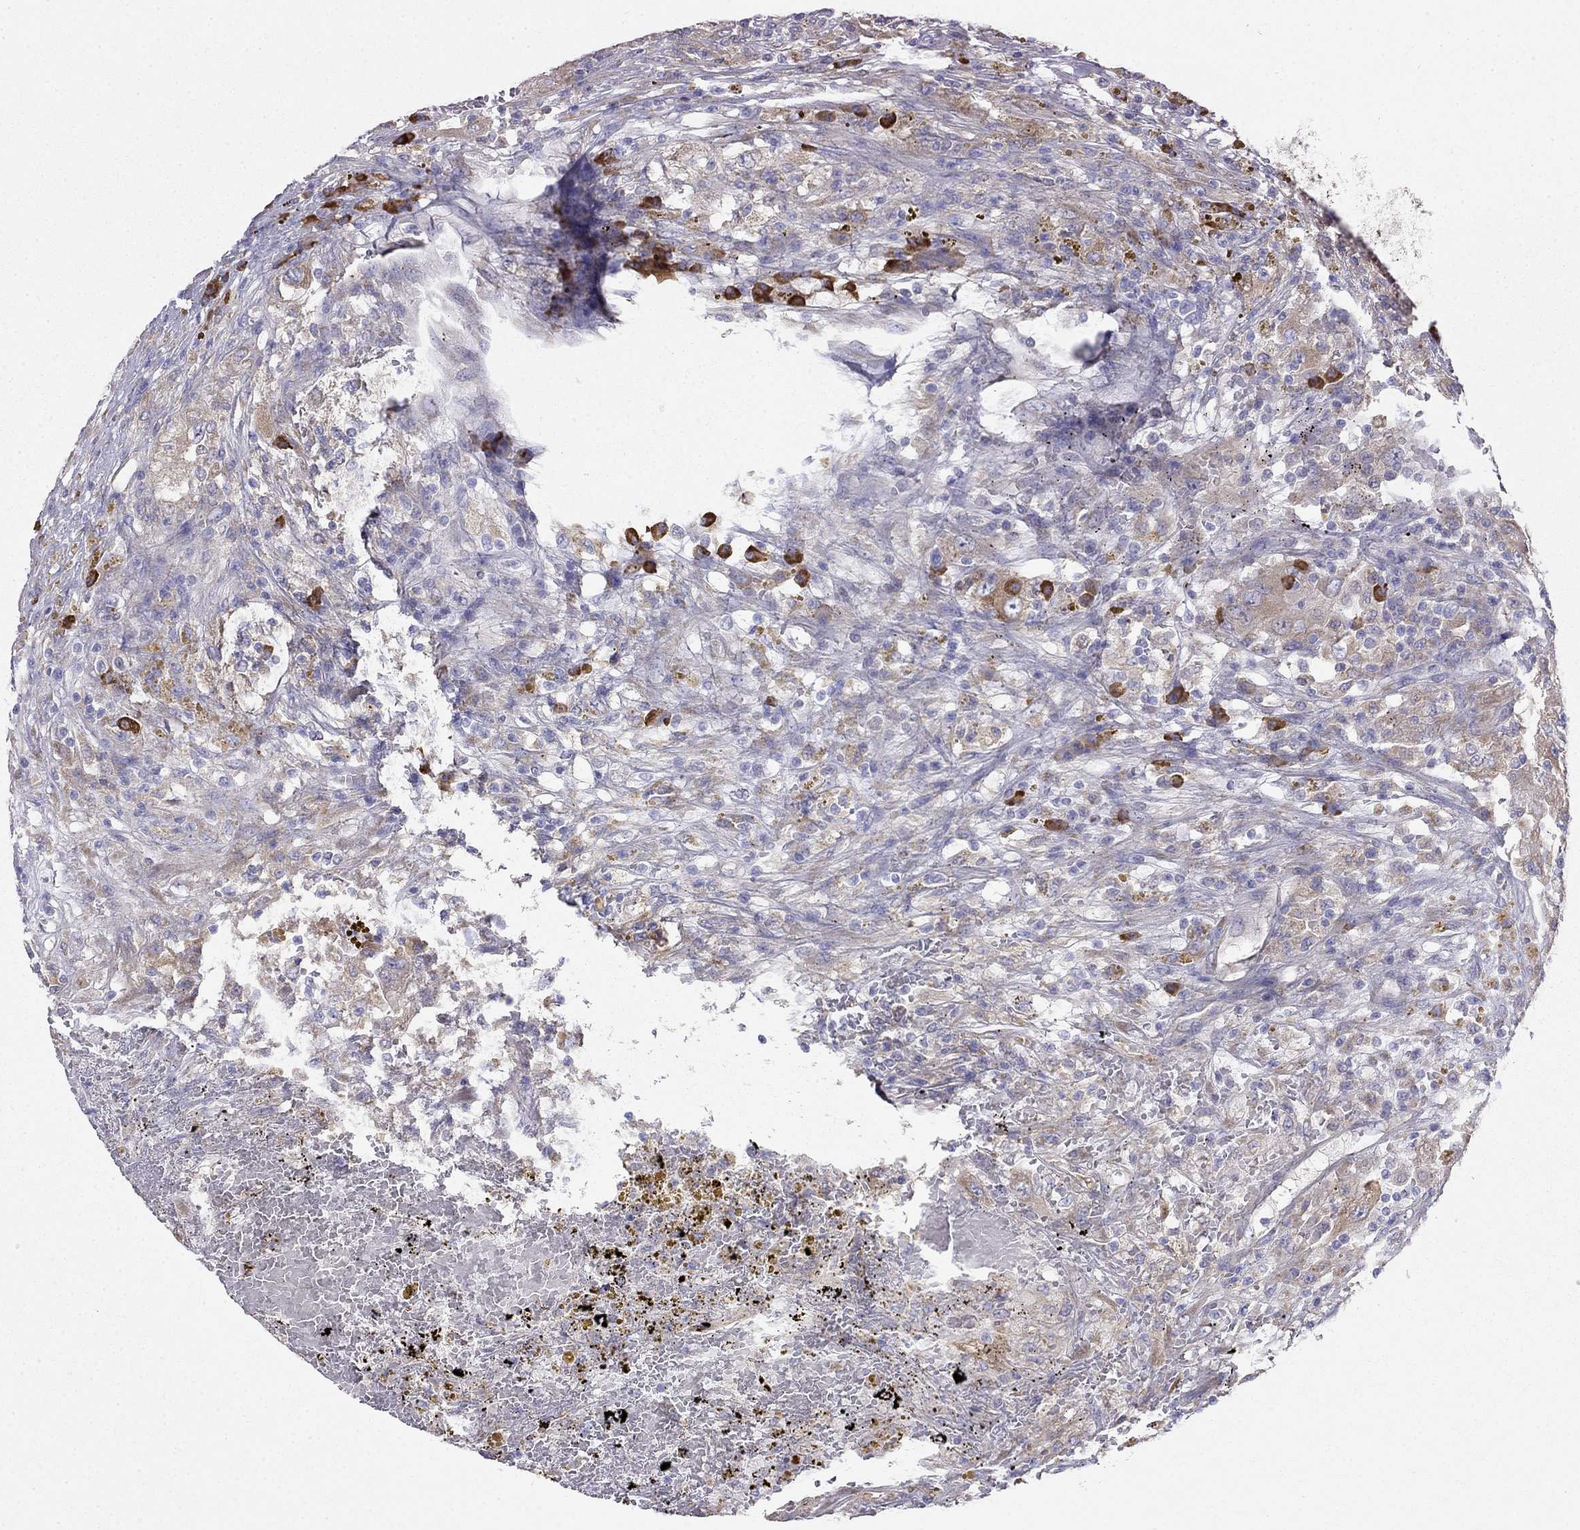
{"staining": {"intensity": "moderate", "quantity": "25%-75%", "location": "cytoplasmic/membranous"}, "tissue": "renal cancer", "cell_type": "Tumor cells", "image_type": "cancer", "snomed": [{"axis": "morphology", "description": "Adenocarcinoma, NOS"}, {"axis": "topography", "description": "Kidney"}], "caption": "Moderate cytoplasmic/membranous positivity for a protein is present in approximately 25%-75% of tumor cells of renal adenocarcinoma using immunohistochemistry (IHC).", "gene": "LONRF2", "patient": {"sex": "female", "age": 67}}